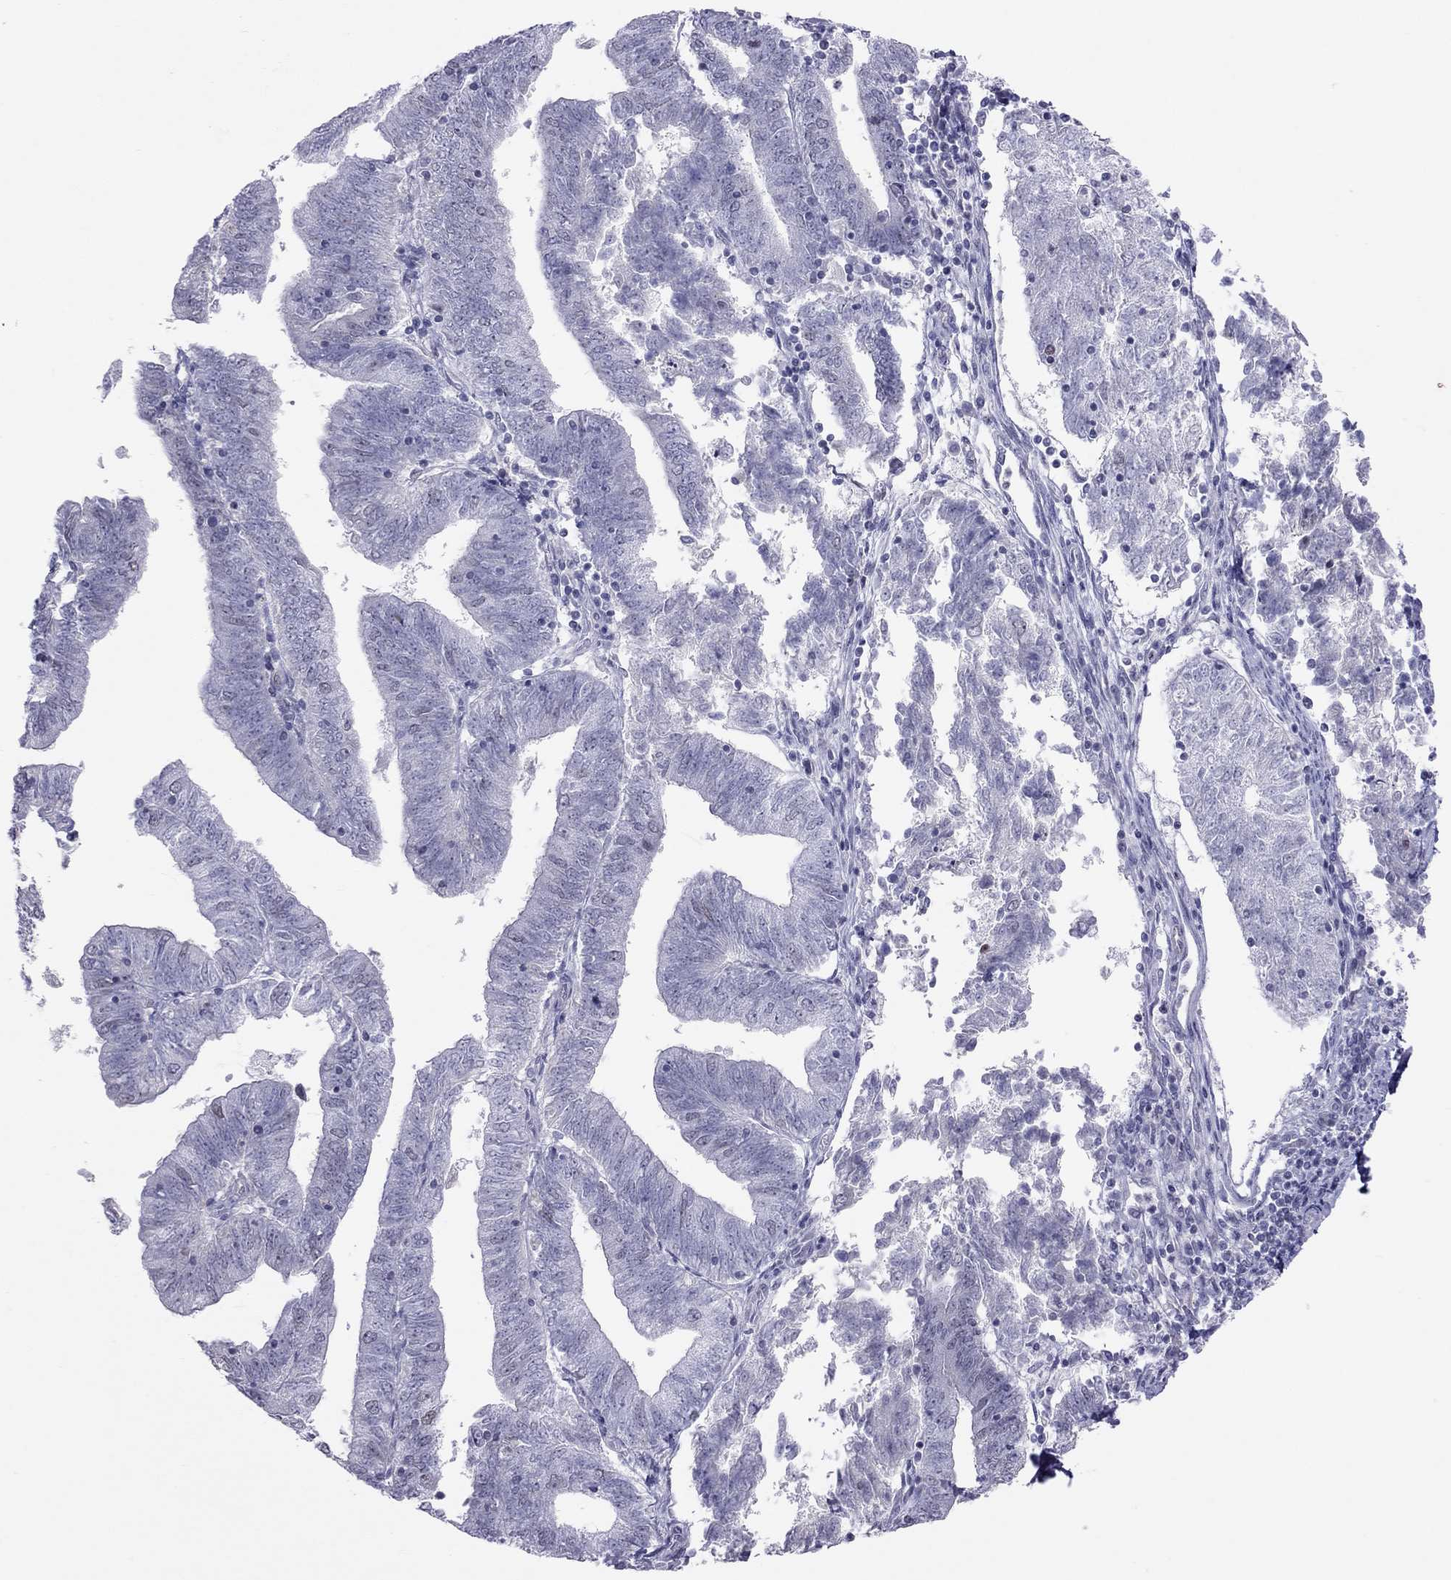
{"staining": {"intensity": "negative", "quantity": "none", "location": "none"}, "tissue": "endometrial cancer", "cell_type": "Tumor cells", "image_type": "cancer", "snomed": [{"axis": "morphology", "description": "Adenocarcinoma, NOS"}, {"axis": "topography", "description": "Endometrium"}], "caption": "High power microscopy micrograph of an IHC image of endometrial cancer (adenocarcinoma), revealing no significant expression in tumor cells.", "gene": "JHY", "patient": {"sex": "female", "age": 82}}